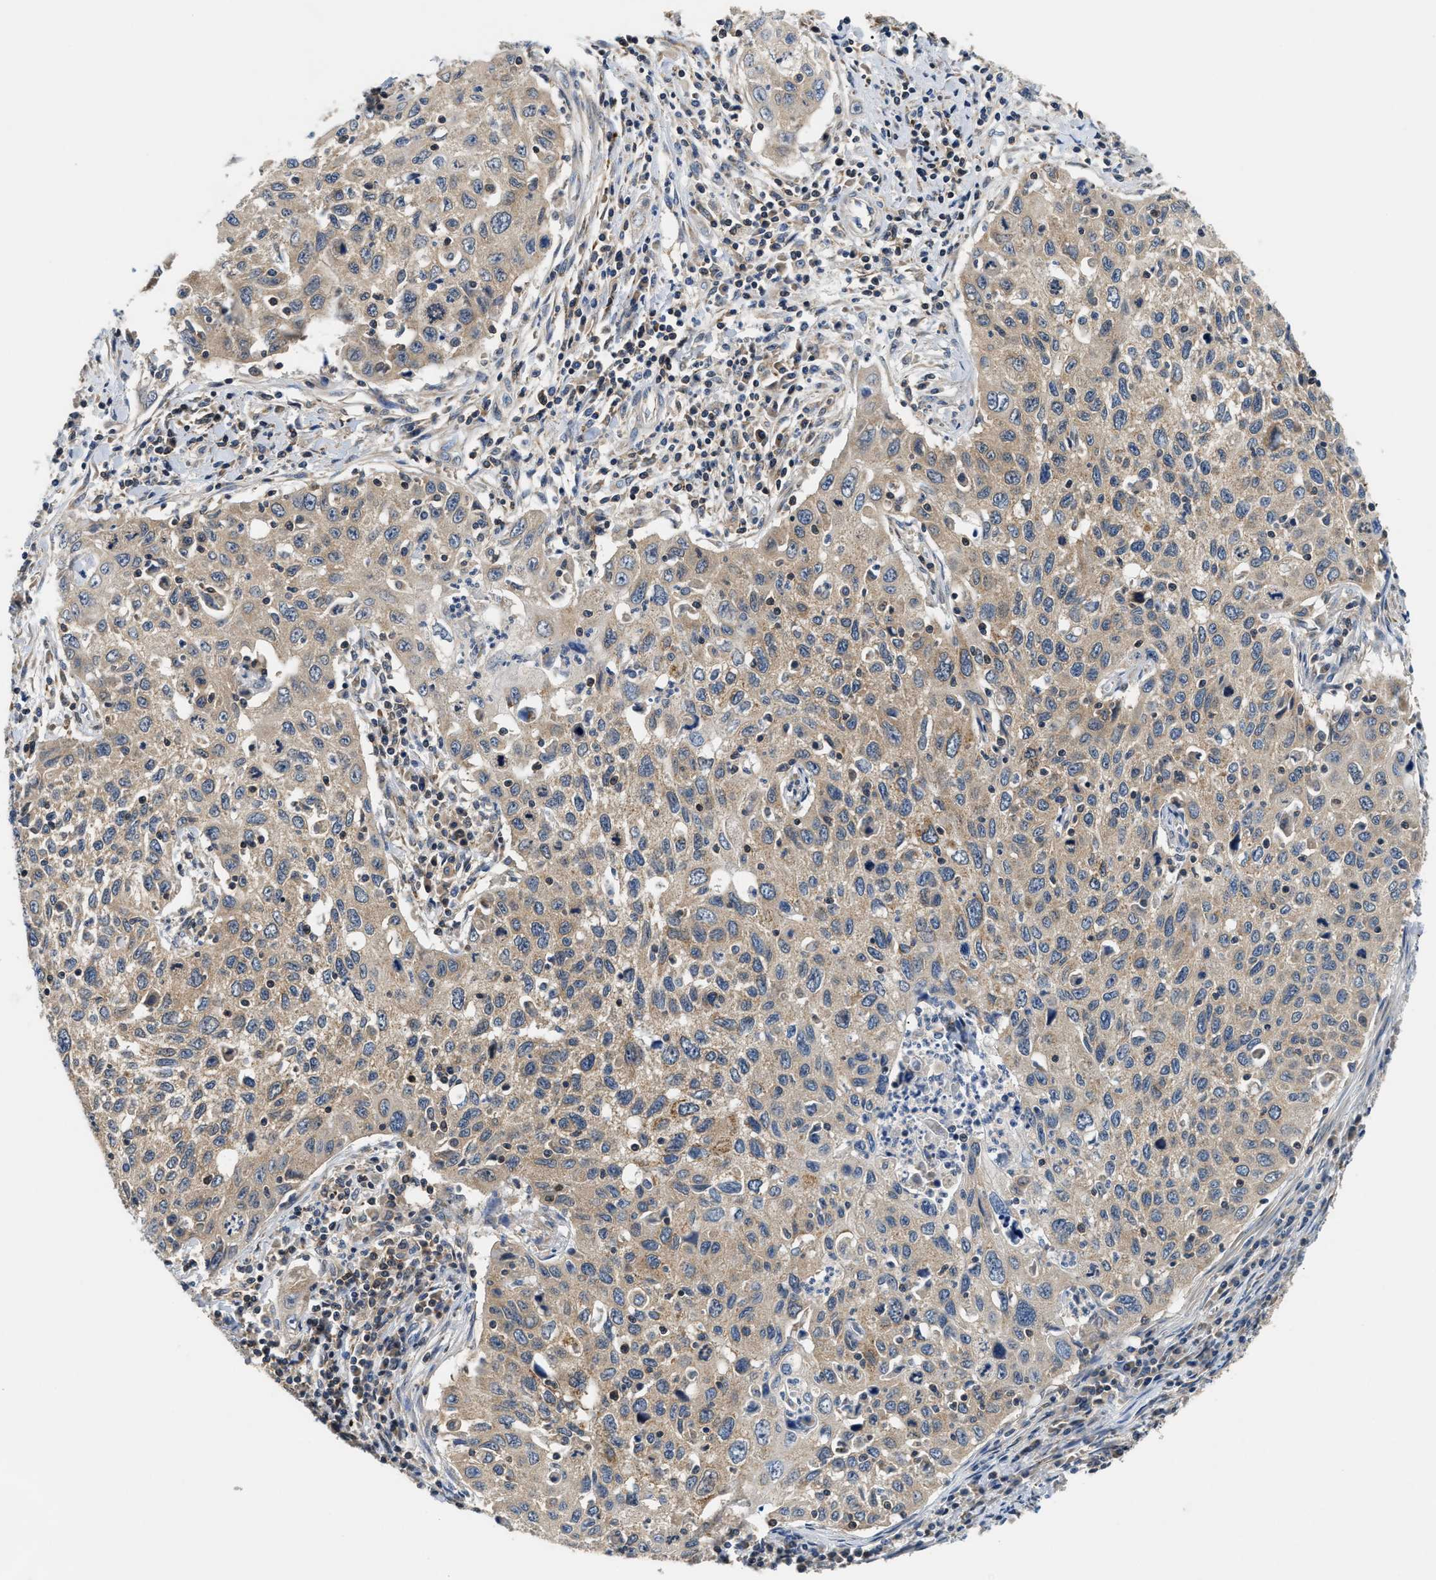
{"staining": {"intensity": "weak", "quantity": "25%-75%", "location": "cytoplasmic/membranous"}, "tissue": "cervical cancer", "cell_type": "Tumor cells", "image_type": "cancer", "snomed": [{"axis": "morphology", "description": "Squamous cell carcinoma, NOS"}, {"axis": "topography", "description": "Cervix"}], "caption": "Protein expression analysis of human cervical cancer reveals weak cytoplasmic/membranous positivity in about 25%-75% of tumor cells.", "gene": "CCM2", "patient": {"sex": "female", "age": 53}}